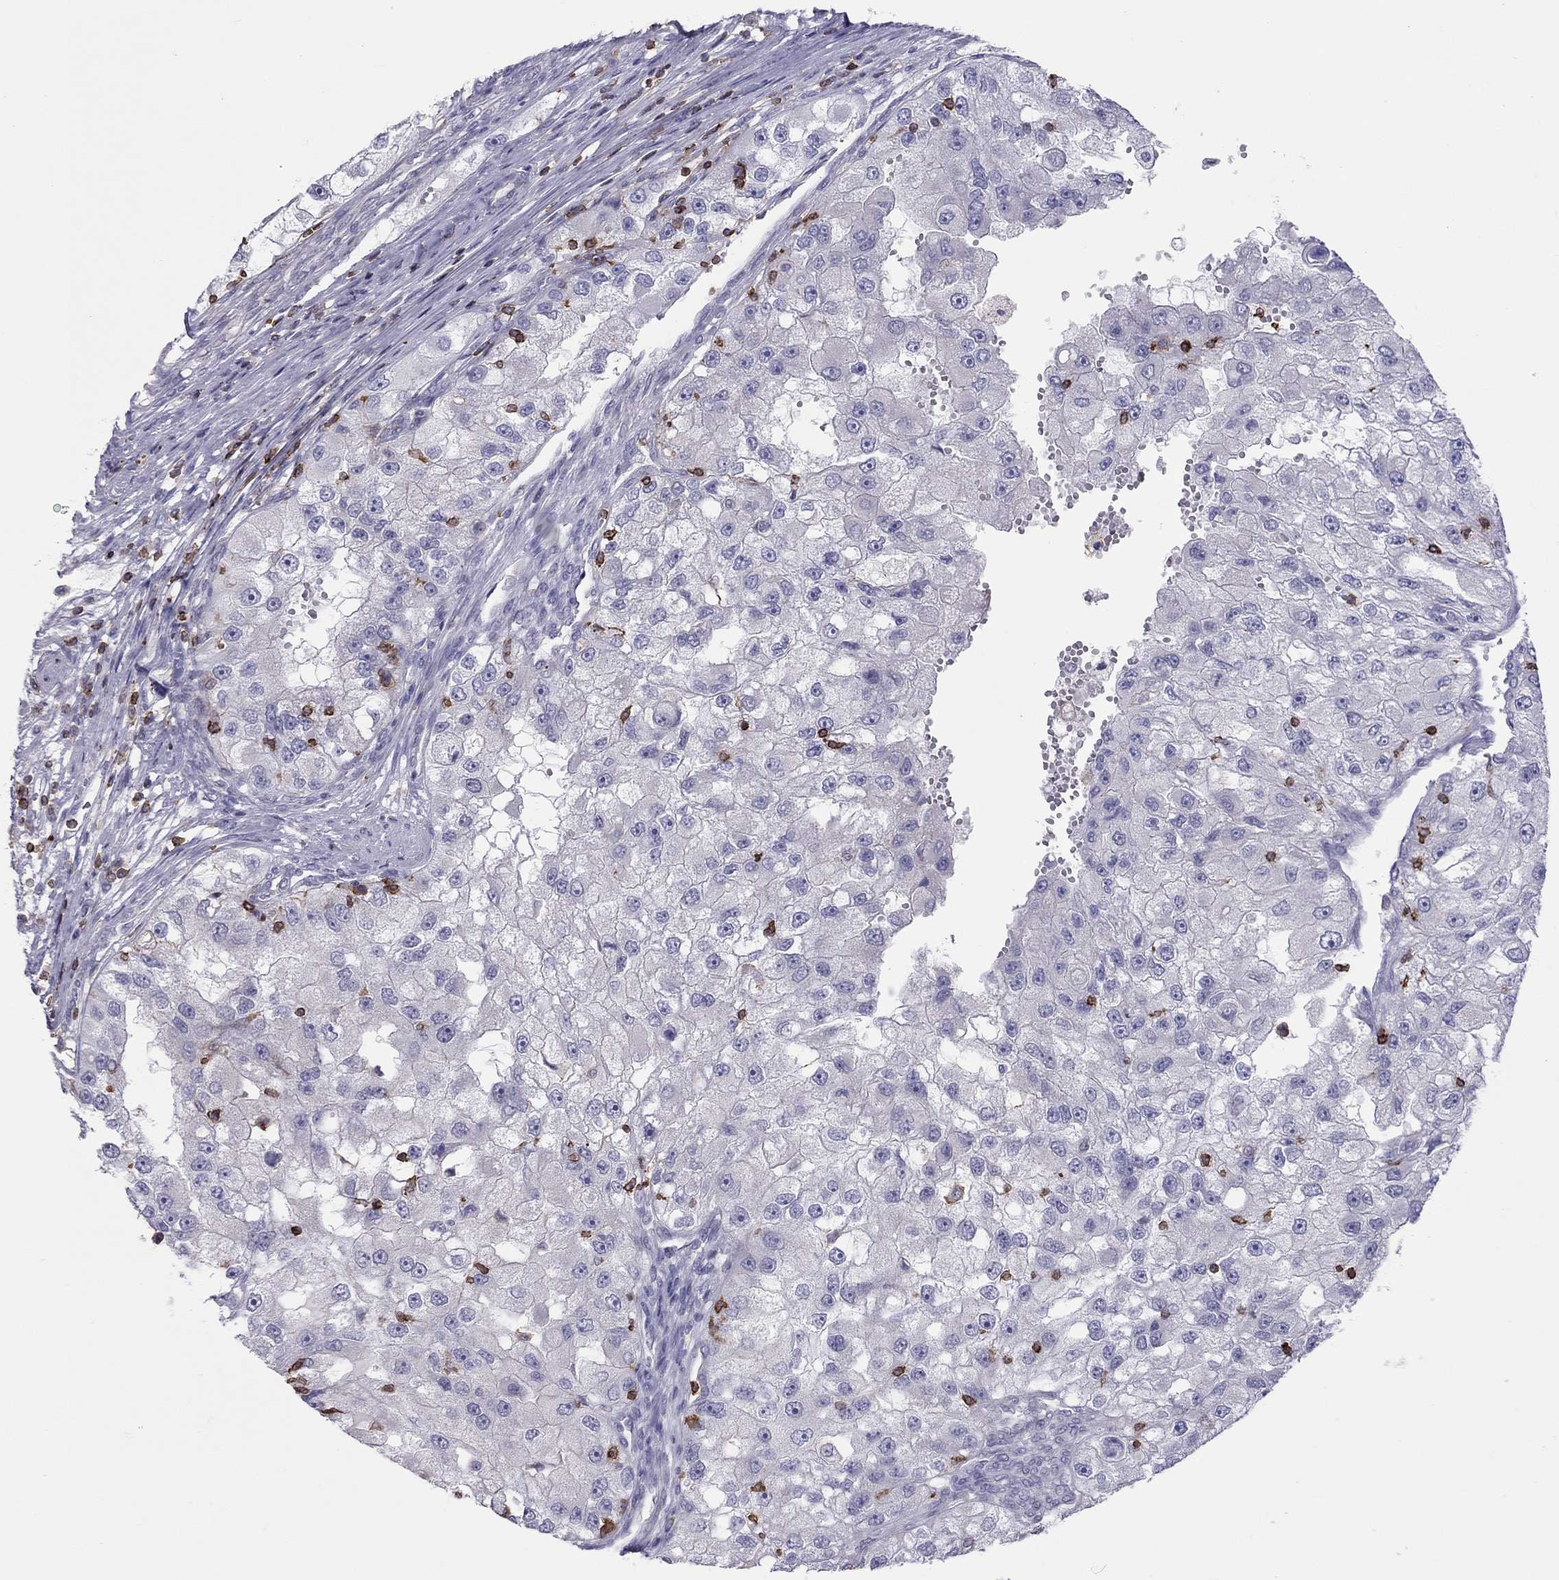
{"staining": {"intensity": "negative", "quantity": "none", "location": "none"}, "tissue": "renal cancer", "cell_type": "Tumor cells", "image_type": "cancer", "snomed": [{"axis": "morphology", "description": "Adenocarcinoma, NOS"}, {"axis": "topography", "description": "Kidney"}], "caption": "Adenocarcinoma (renal) was stained to show a protein in brown. There is no significant staining in tumor cells.", "gene": "MND1", "patient": {"sex": "male", "age": 63}}